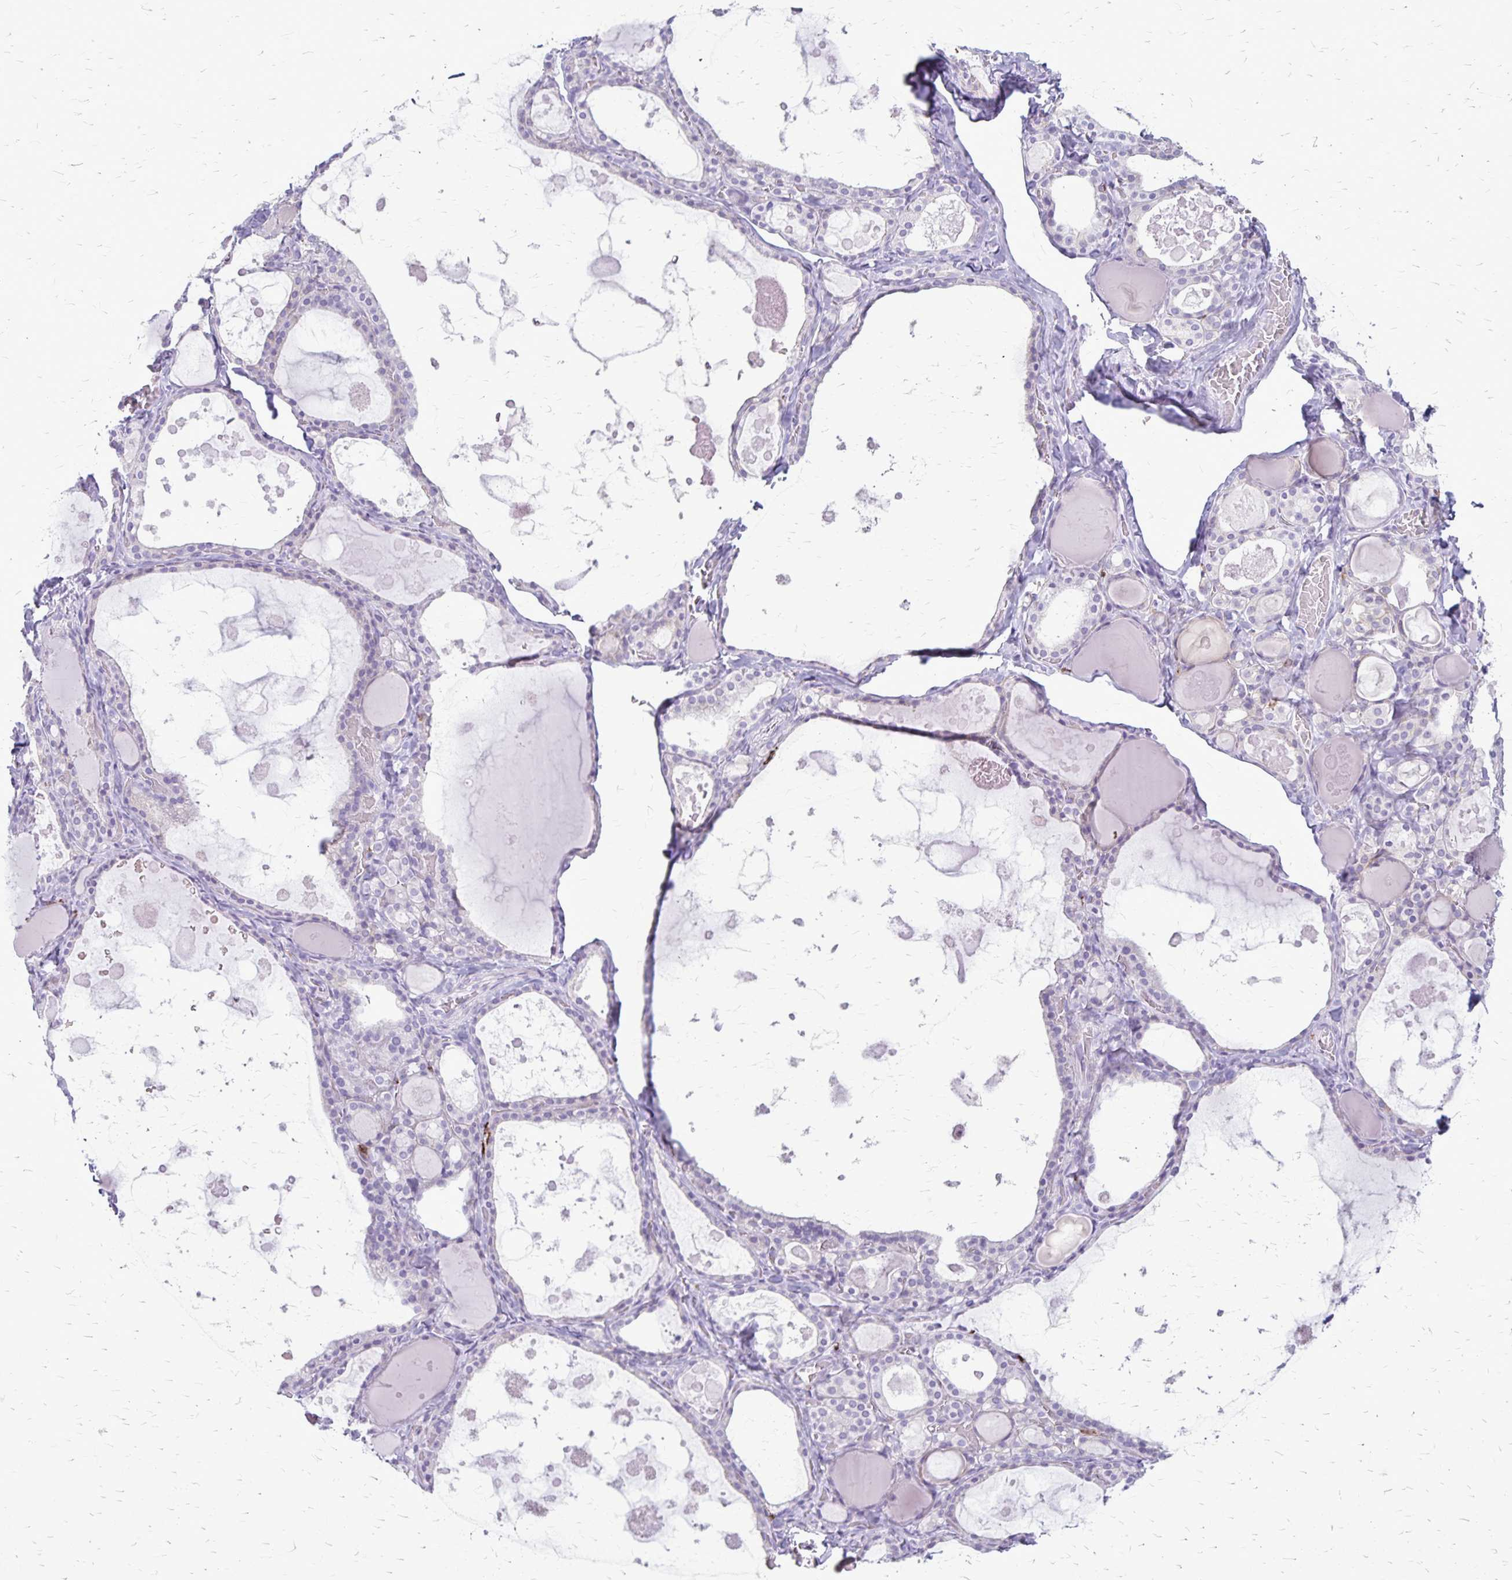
{"staining": {"intensity": "negative", "quantity": "none", "location": "none"}, "tissue": "thyroid gland", "cell_type": "Glandular cells", "image_type": "normal", "snomed": [{"axis": "morphology", "description": "Normal tissue, NOS"}, {"axis": "topography", "description": "Thyroid gland"}], "caption": "A micrograph of thyroid gland stained for a protein demonstrates no brown staining in glandular cells.", "gene": "RTN1", "patient": {"sex": "male", "age": 56}}